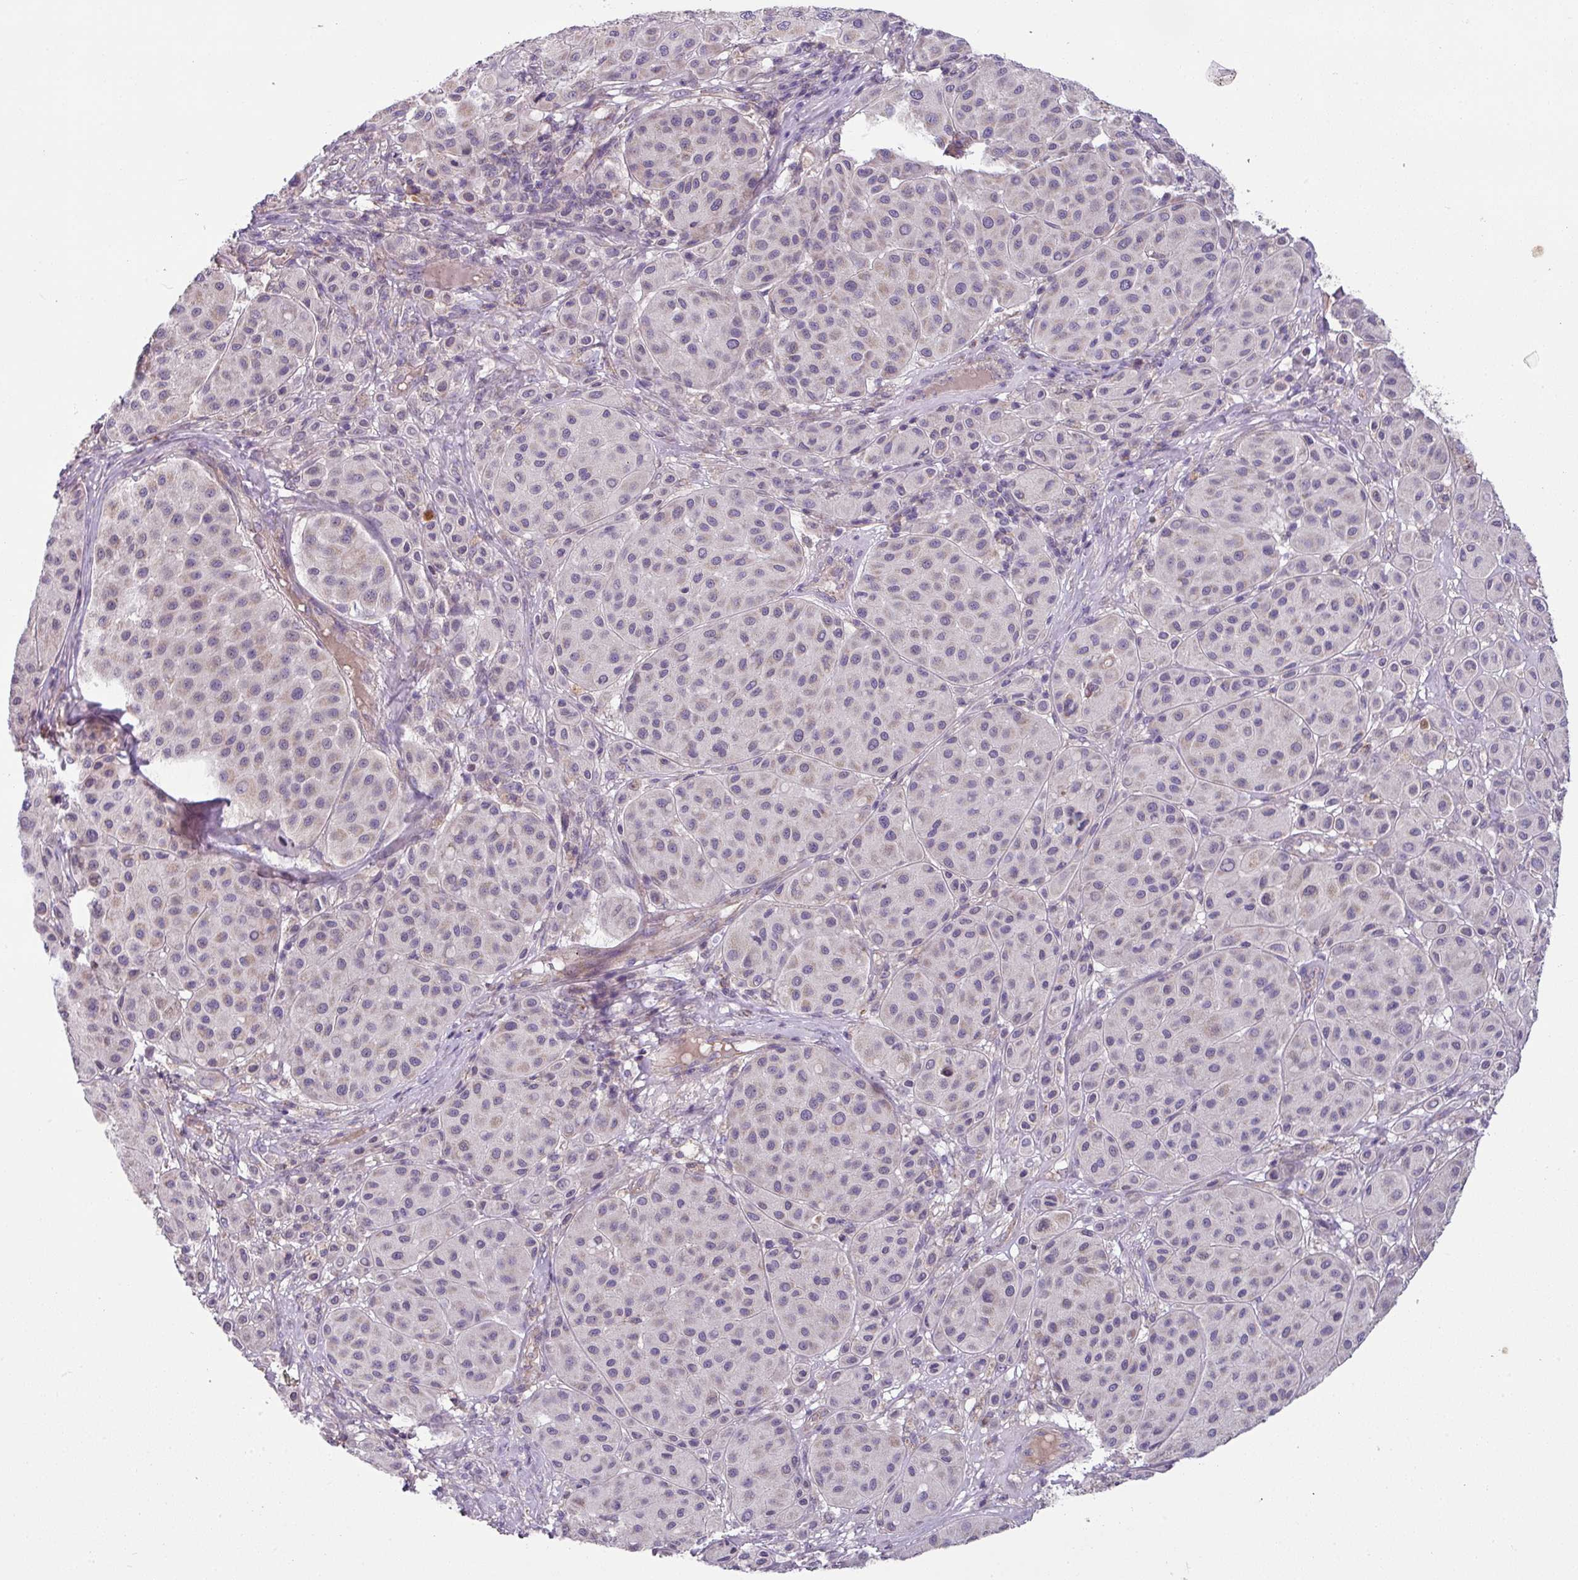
{"staining": {"intensity": "weak", "quantity": "<25%", "location": "cytoplasmic/membranous"}, "tissue": "melanoma", "cell_type": "Tumor cells", "image_type": "cancer", "snomed": [{"axis": "morphology", "description": "Malignant melanoma, Metastatic site"}, {"axis": "topography", "description": "Smooth muscle"}], "caption": "Protein analysis of melanoma demonstrates no significant expression in tumor cells. (DAB (3,3'-diaminobenzidine) IHC visualized using brightfield microscopy, high magnification).", "gene": "LRRC9", "patient": {"sex": "male", "age": 41}}